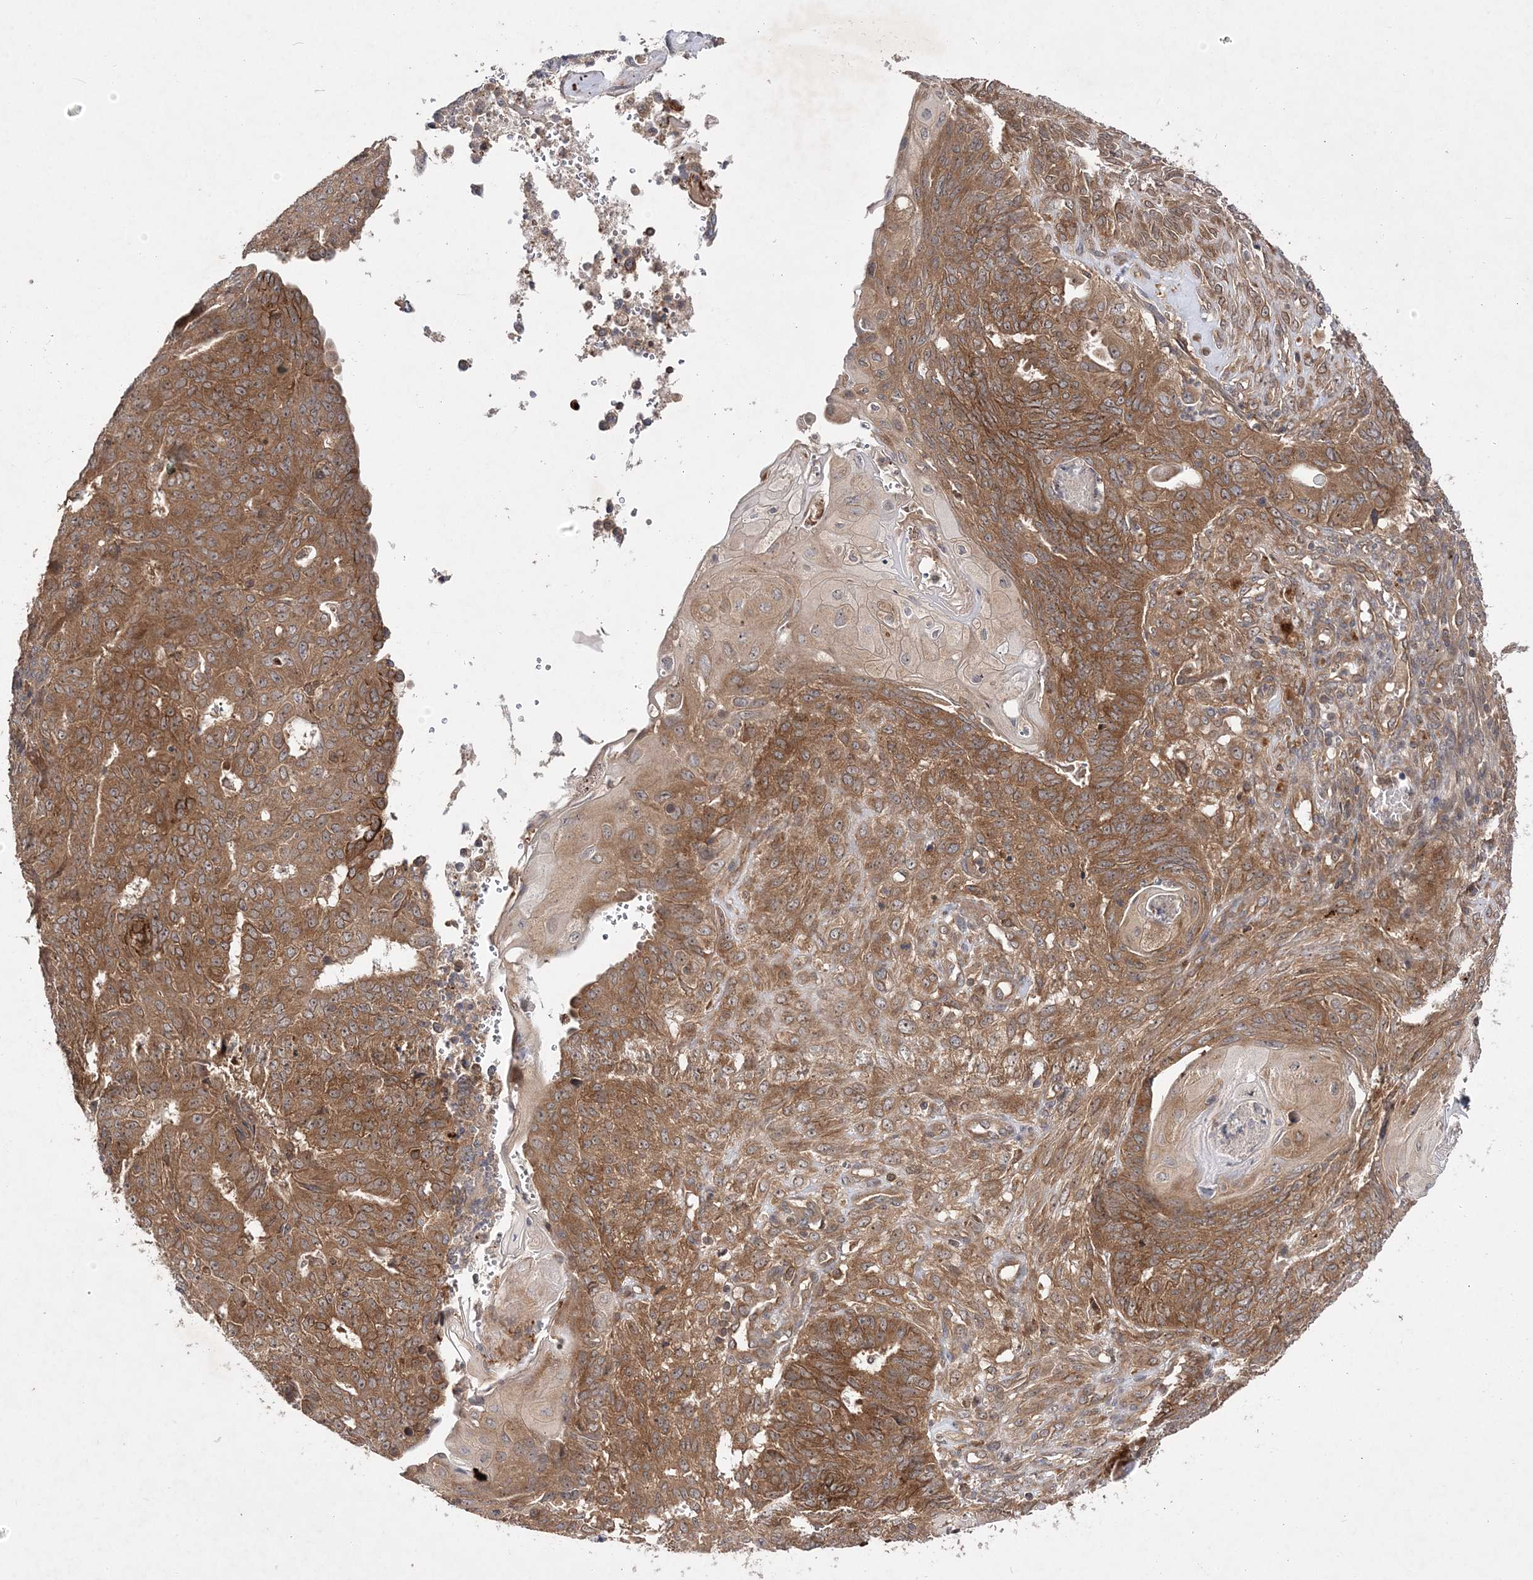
{"staining": {"intensity": "moderate", "quantity": ">75%", "location": "cytoplasmic/membranous"}, "tissue": "endometrial cancer", "cell_type": "Tumor cells", "image_type": "cancer", "snomed": [{"axis": "morphology", "description": "Adenocarcinoma, NOS"}, {"axis": "topography", "description": "Endometrium"}], "caption": "An image of adenocarcinoma (endometrial) stained for a protein exhibits moderate cytoplasmic/membranous brown staining in tumor cells.", "gene": "TMEM9B", "patient": {"sex": "female", "age": 32}}